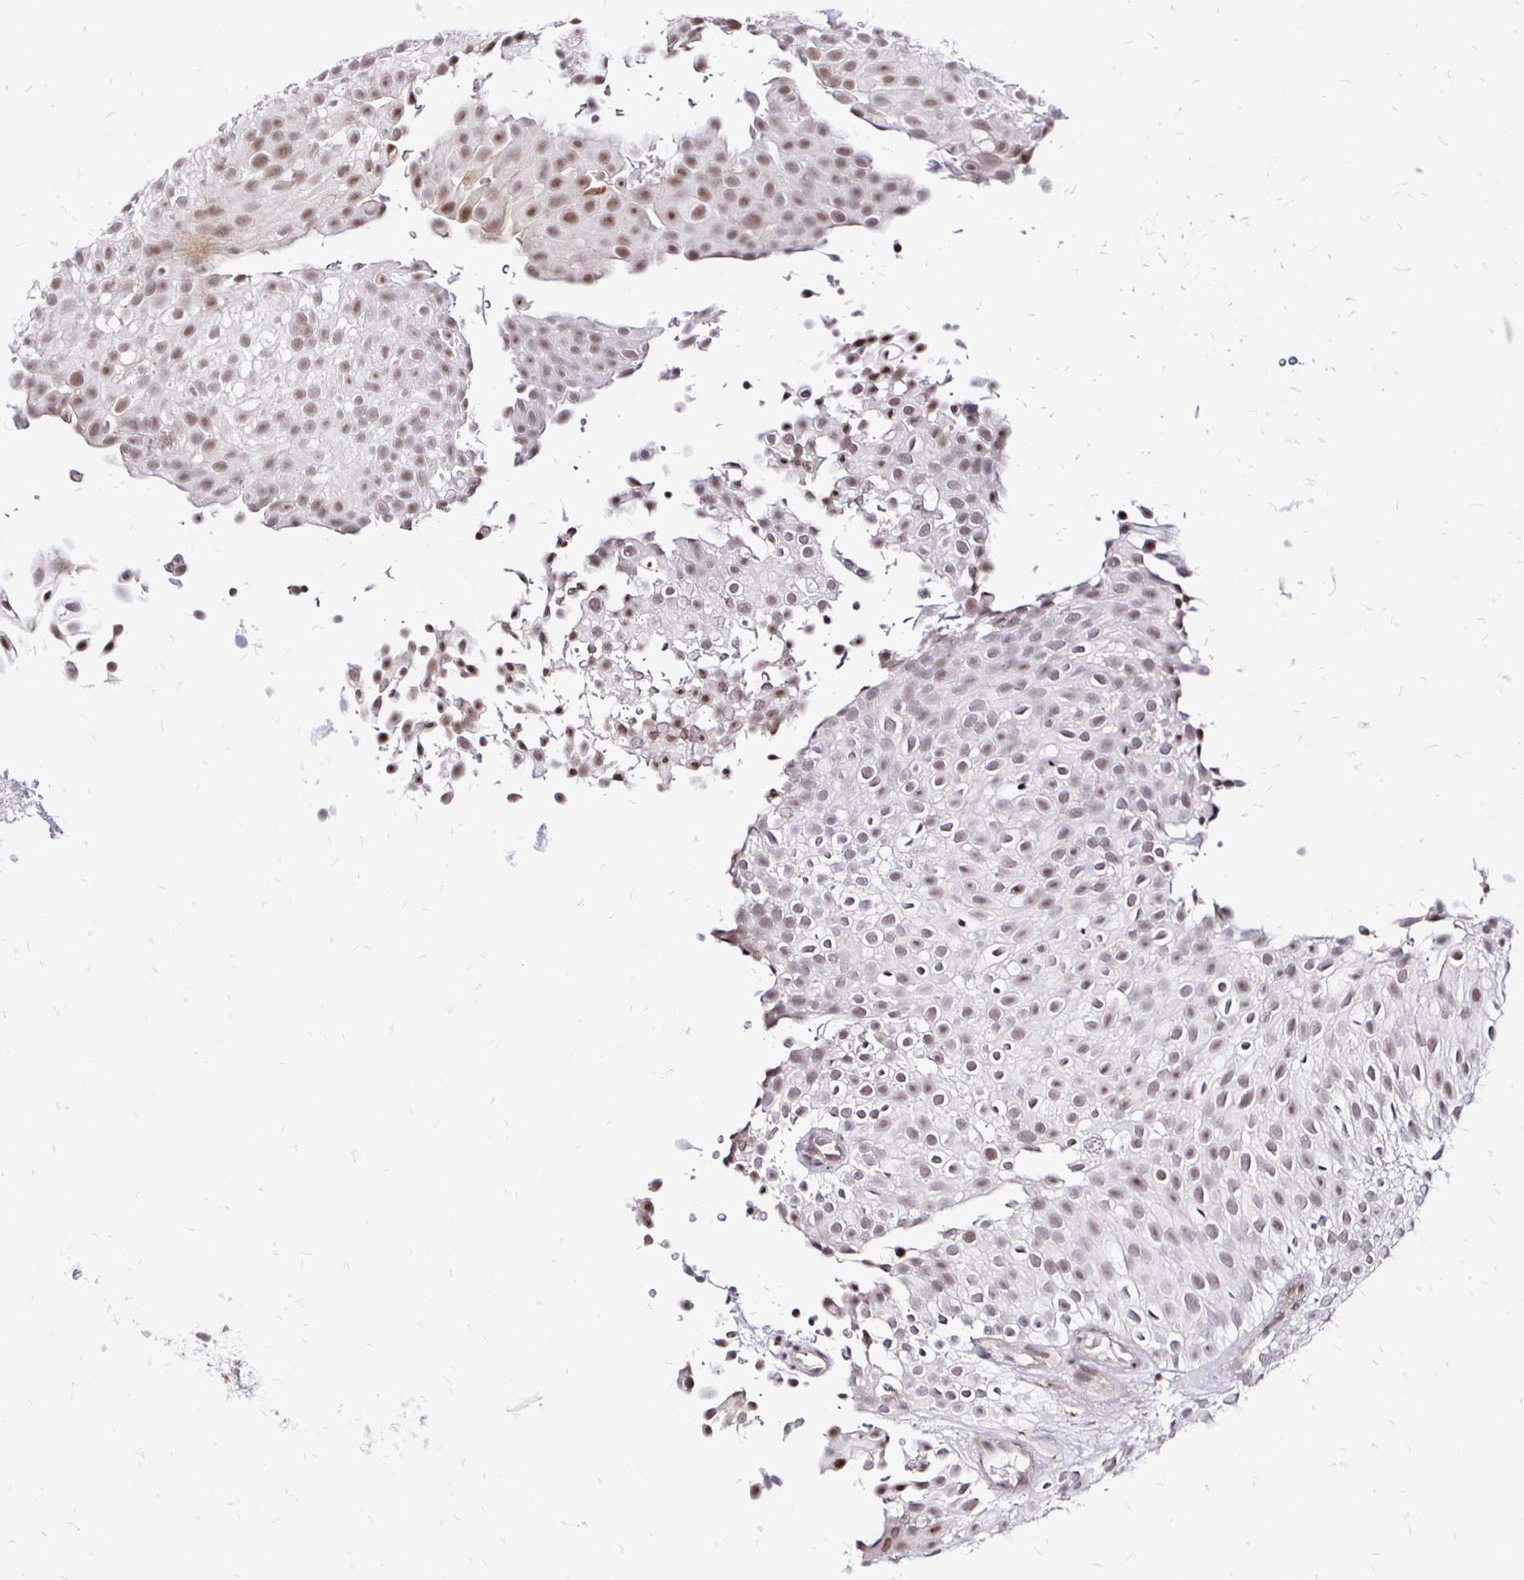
{"staining": {"intensity": "weak", "quantity": ">75%", "location": "nuclear"}, "tissue": "urothelial cancer", "cell_type": "Tumor cells", "image_type": "cancer", "snomed": [{"axis": "morphology", "description": "Urothelial carcinoma, Low grade"}, {"axis": "topography", "description": "Urinary bladder"}], "caption": "About >75% of tumor cells in human low-grade urothelial carcinoma reveal weak nuclear protein expression as visualized by brown immunohistochemical staining.", "gene": "SIN3A", "patient": {"sex": "male", "age": 78}}